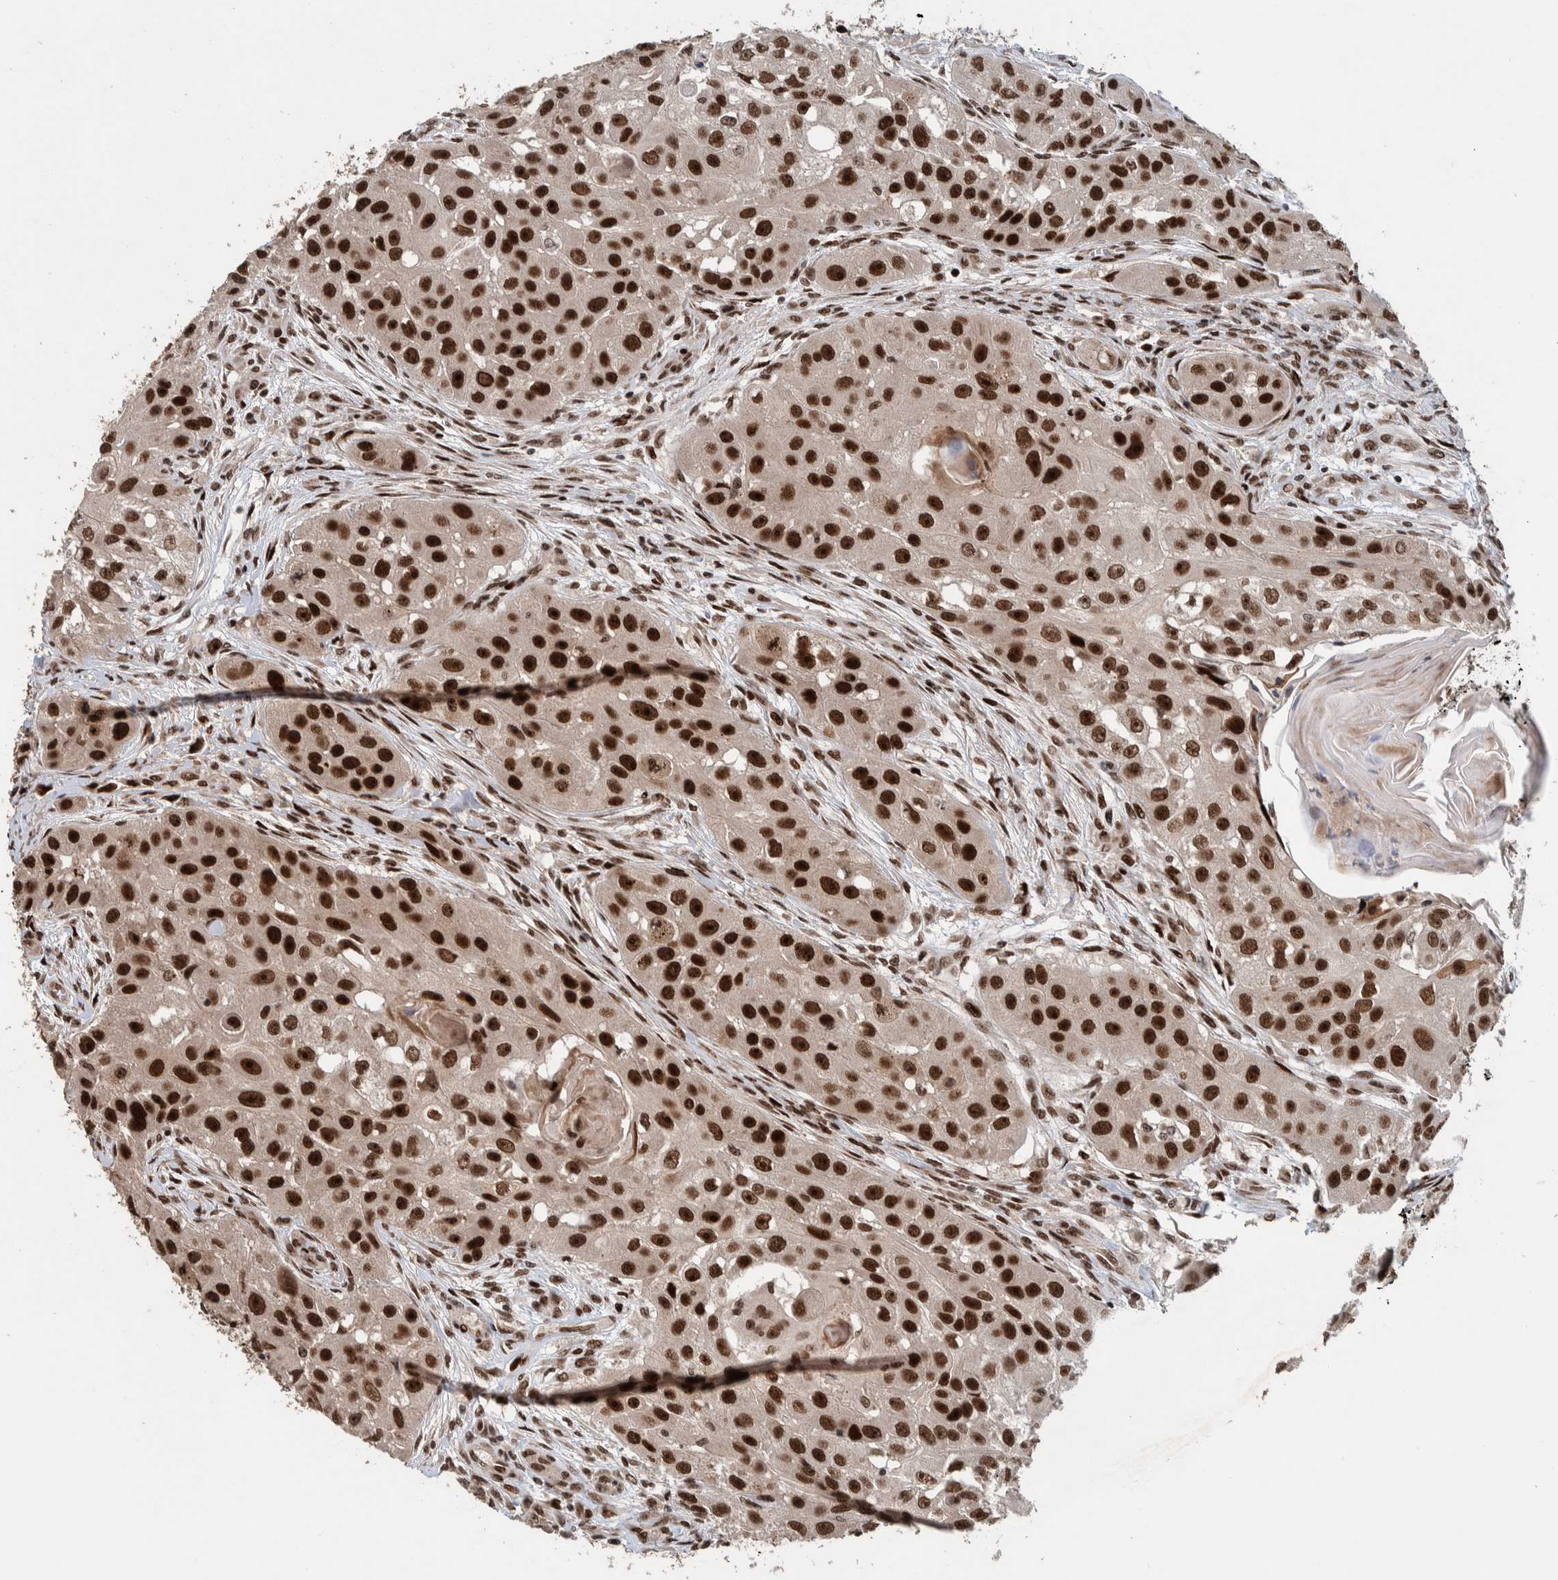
{"staining": {"intensity": "strong", "quantity": ">75%", "location": "nuclear"}, "tissue": "head and neck cancer", "cell_type": "Tumor cells", "image_type": "cancer", "snomed": [{"axis": "morphology", "description": "Normal tissue, NOS"}, {"axis": "morphology", "description": "Squamous cell carcinoma, NOS"}, {"axis": "topography", "description": "Skeletal muscle"}, {"axis": "topography", "description": "Head-Neck"}], "caption": "A high-resolution image shows immunohistochemistry (IHC) staining of squamous cell carcinoma (head and neck), which displays strong nuclear expression in approximately >75% of tumor cells.", "gene": "CHD4", "patient": {"sex": "male", "age": 51}}